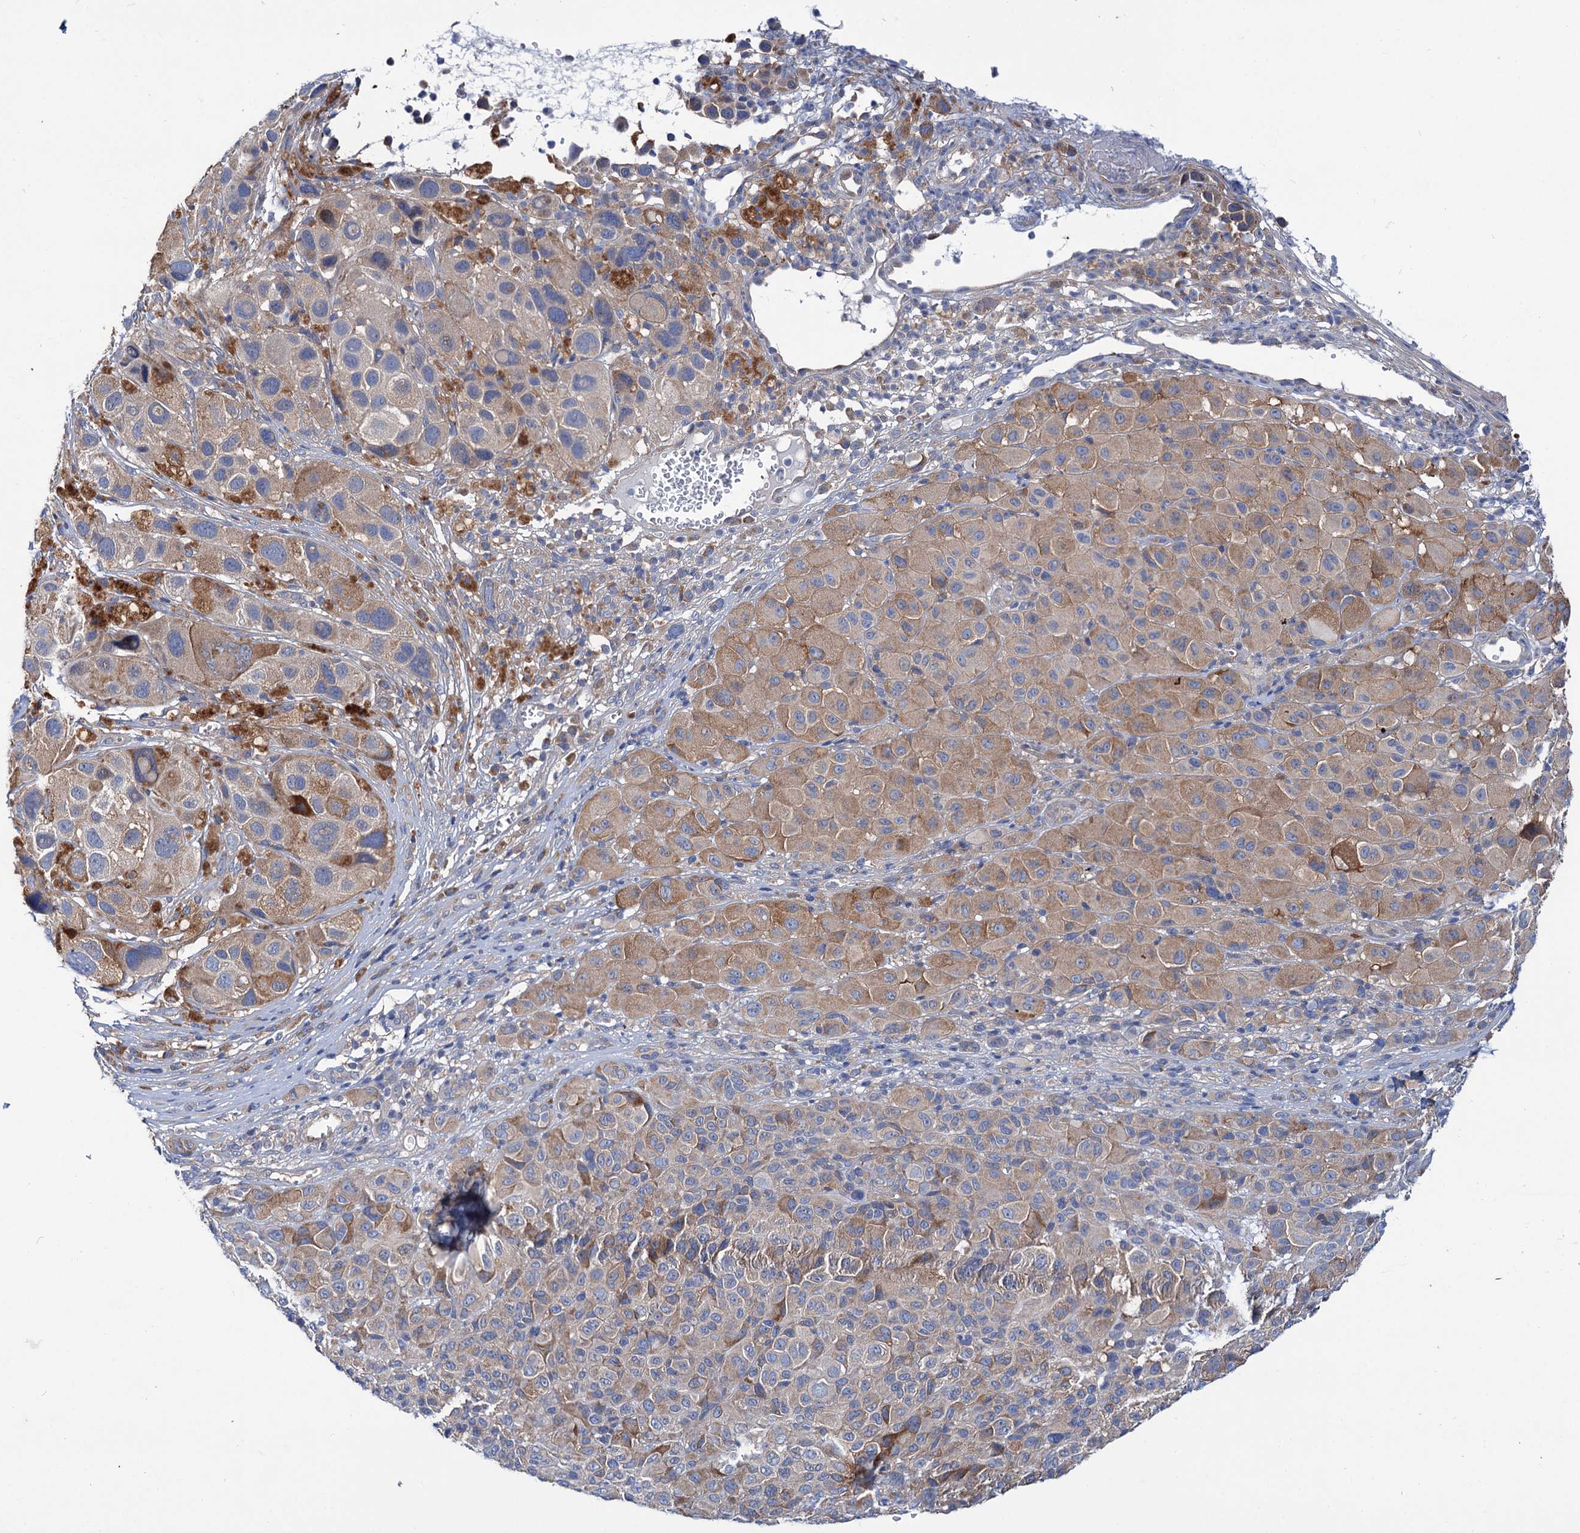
{"staining": {"intensity": "weak", "quantity": "25%-75%", "location": "cytoplasmic/membranous"}, "tissue": "melanoma", "cell_type": "Tumor cells", "image_type": "cancer", "snomed": [{"axis": "morphology", "description": "Malignant melanoma, NOS"}, {"axis": "topography", "description": "Skin of trunk"}], "caption": "Immunohistochemical staining of malignant melanoma demonstrates weak cytoplasmic/membranous protein expression in about 25%-75% of tumor cells.", "gene": "TRIM55", "patient": {"sex": "male", "age": 71}}